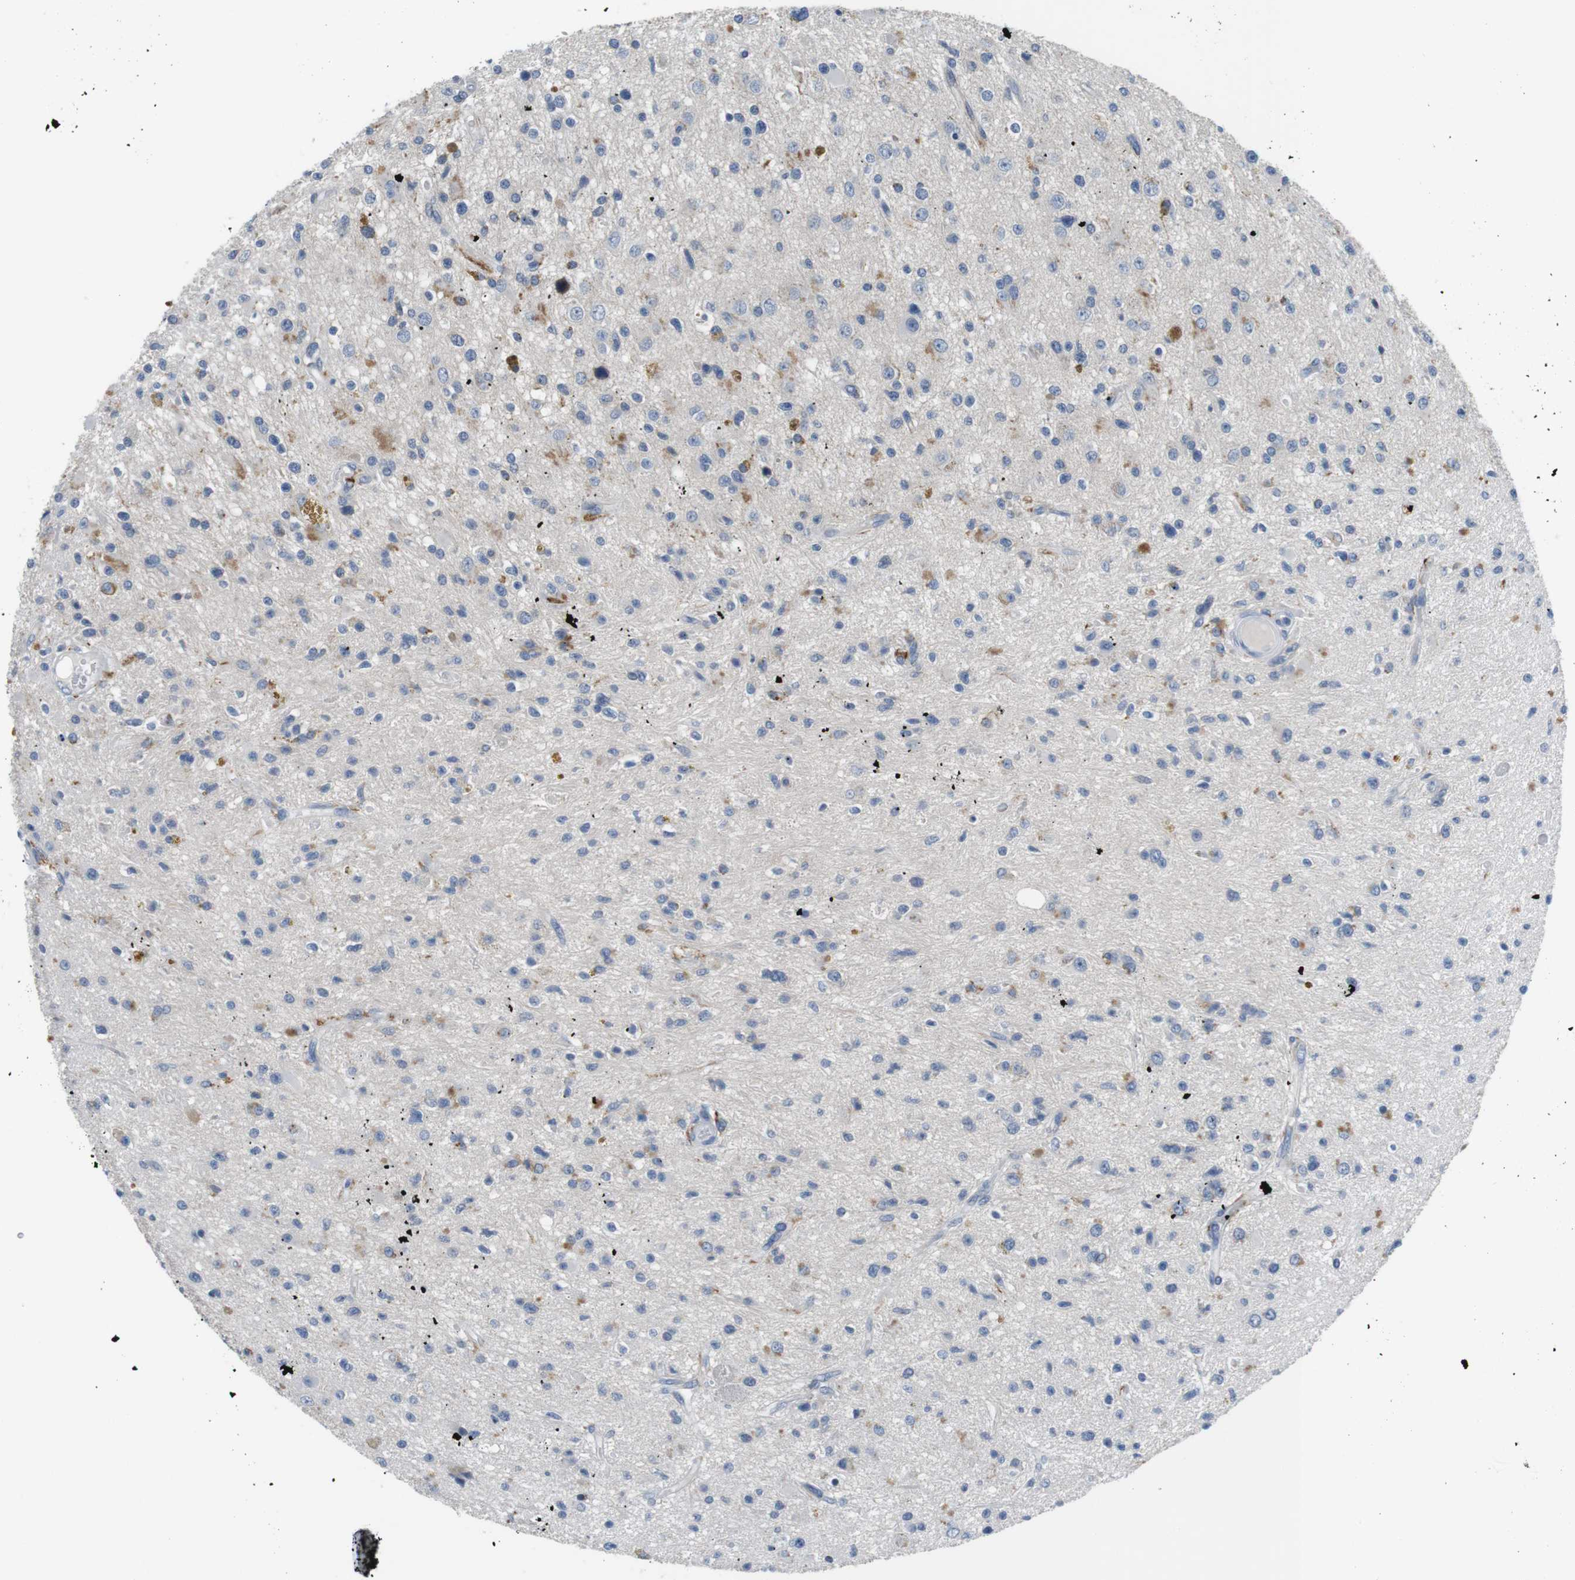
{"staining": {"intensity": "moderate", "quantity": "<25%", "location": "cytoplasmic/membranous"}, "tissue": "glioma", "cell_type": "Tumor cells", "image_type": "cancer", "snomed": [{"axis": "morphology", "description": "Glioma, malignant, High grade"}, {"axis": "topography", "description": "Brain"}], "caption": "A micrograph showing moderate cytoplasmic/membranous positivity in approximately <25% of tumor cells in malignant glioma (high-grade), as visualized by brown immunohistochemical staining.", "gene": "FCGRT", "patient": {"sex": "male", "age": 33}}